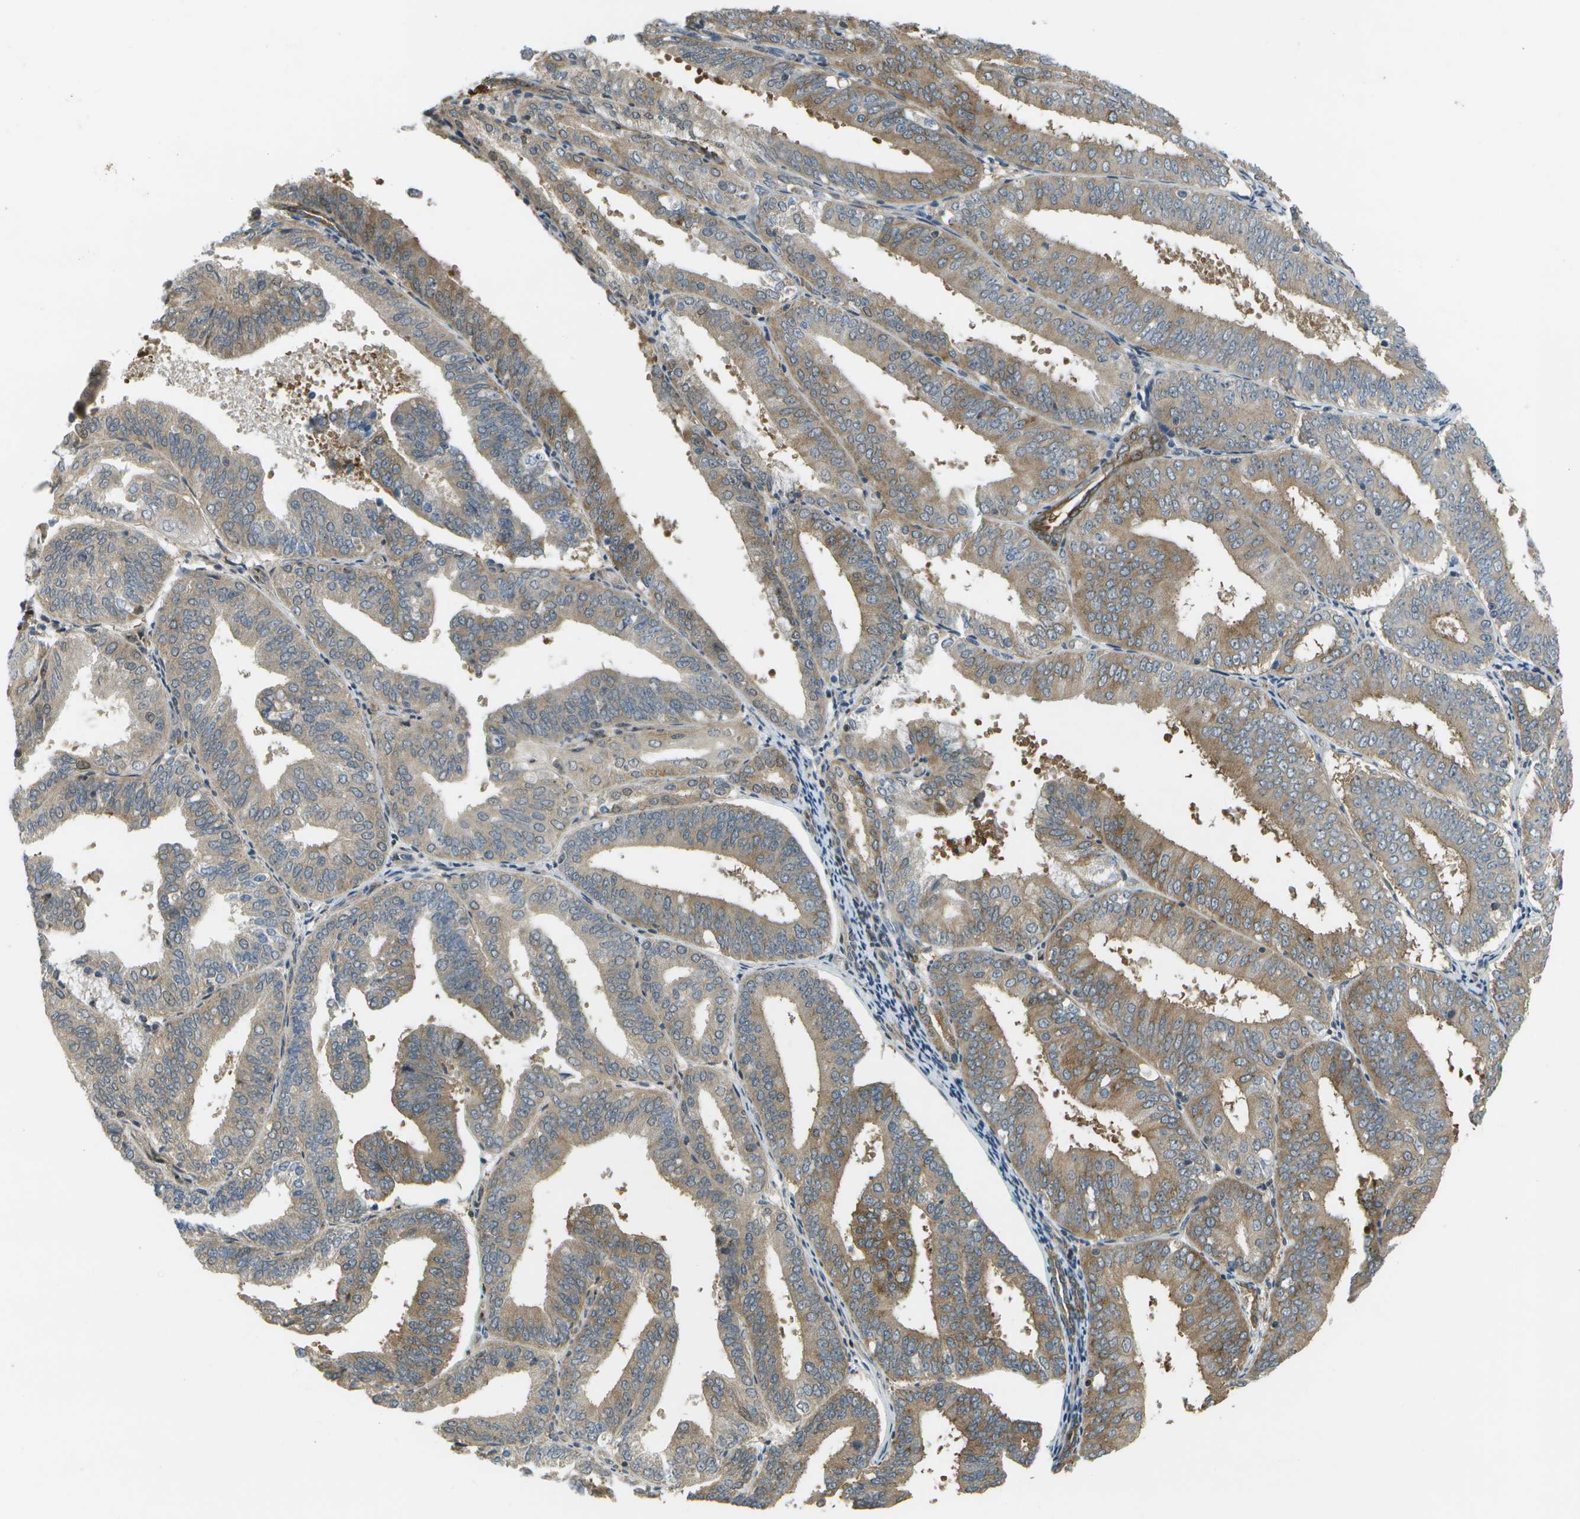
{"staining": {"intensity": "moderate", "quantity": ">75%", "location": "cytoplasmic/membranous"}, "tissue": "endometrial cancer", "cell_type": "Tumor cells", "image_type": "cancer", "snomed": [{"axis": "morphology", "description": "Adenocarcinoma, NOS"}, {"axis": "topography", "description": "Endometrium"}], "caption": "Protein expression by immunohistochemistry shows moderate cytoplasmic/membranous expression in about >75% of tumor cells in endometrial cancer (adenocarcinoma). Using DAB (brown) and hematoxylin (blue) stains, captured at high magnification using brightfield microscopy.", "gene": "WNK2", "patient": {"sex": "female", "age": 63}}